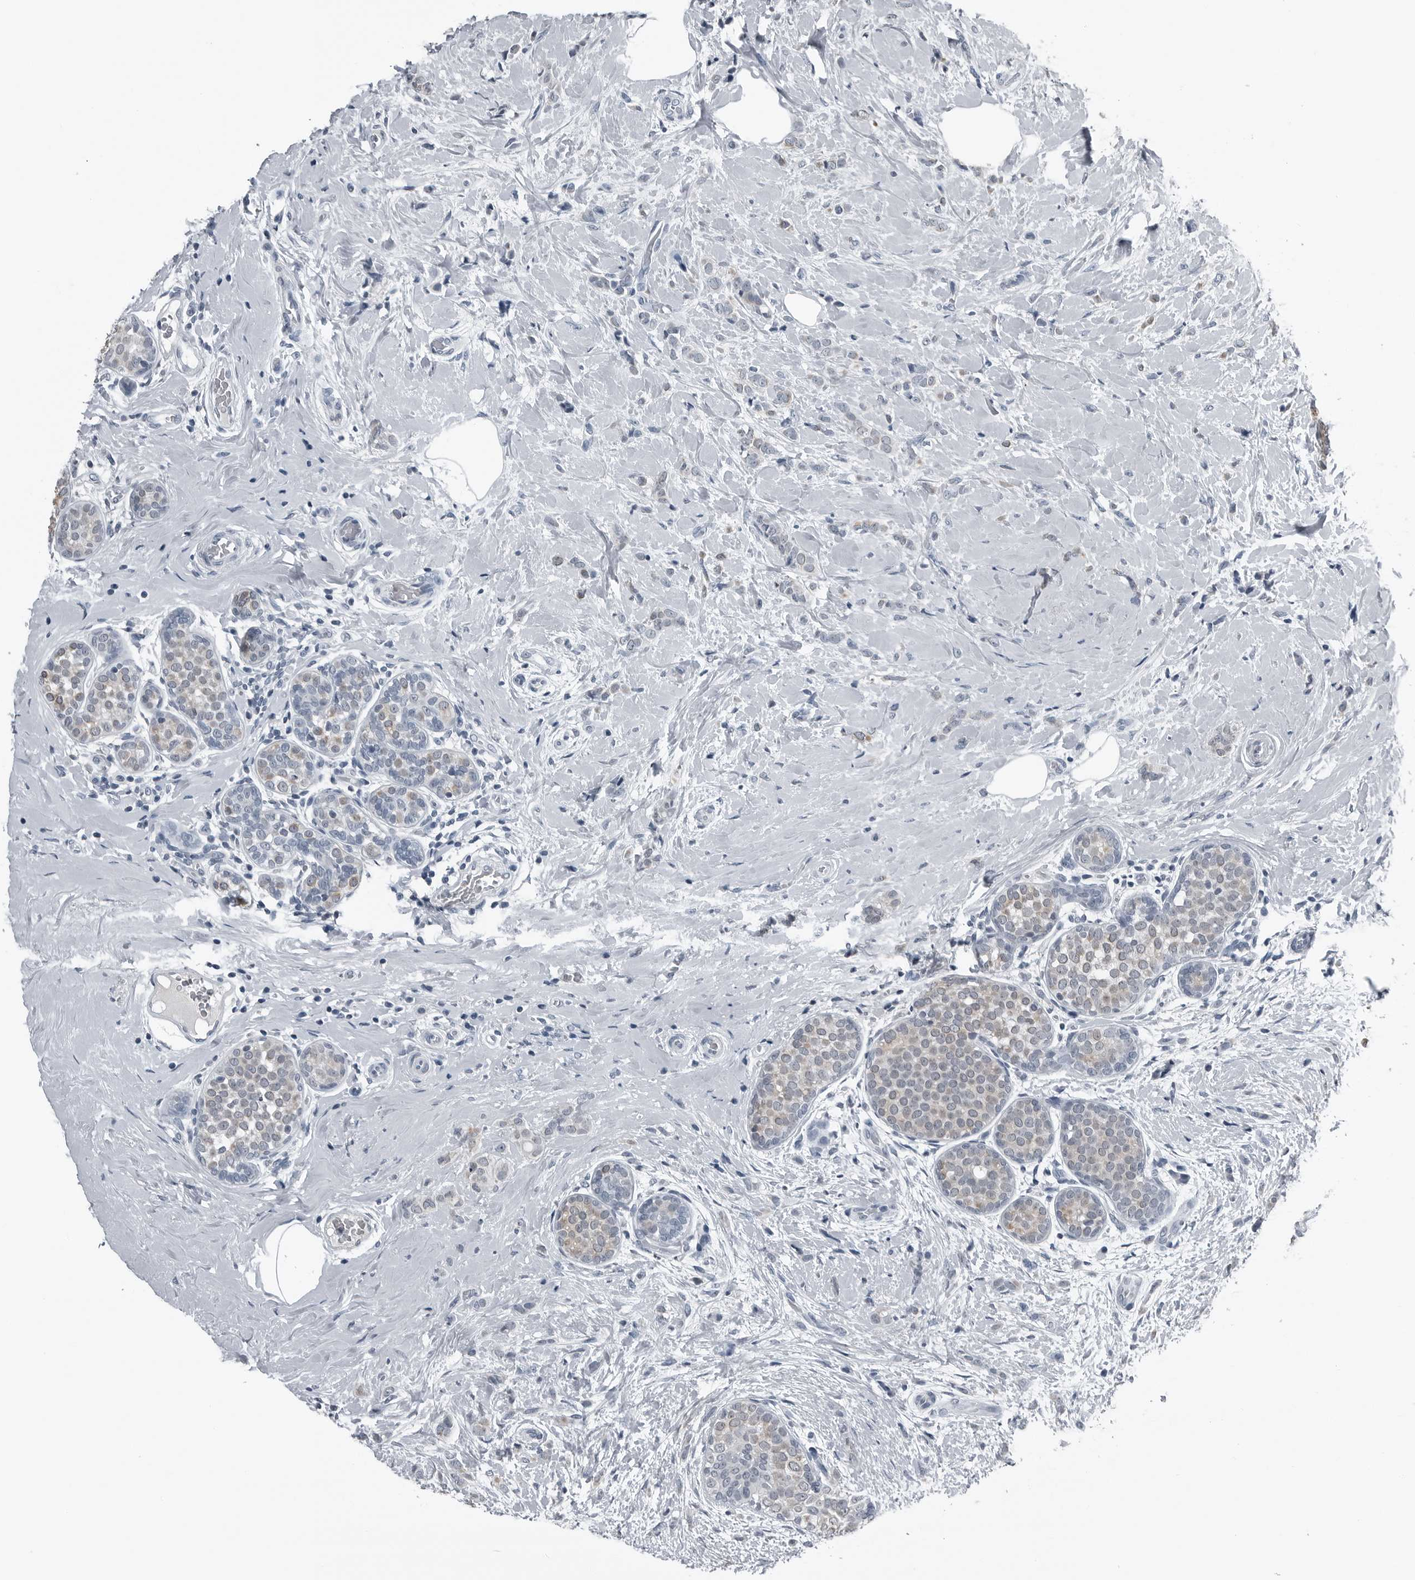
{"staining": {"intensity": "negative", "quantity": "none", "location": "none"}, "tissue": "breast cancer", "cell_type": "Tumor cells", "image_type": "cancer", "snomed": [{"axis": "morphology", "description": "Lobular carcinoma, in situ"}, {"axis": "morphology", "description": "Lobular carcinoma"}, {"axis": "topography", "description": "Breast"}], "caption": "The photomicrograph exhibits no staining of tumor cells in breast lobular carcinoma.", "gene": "SPINK1", "patient": {"sex": "female", "age": 41}}